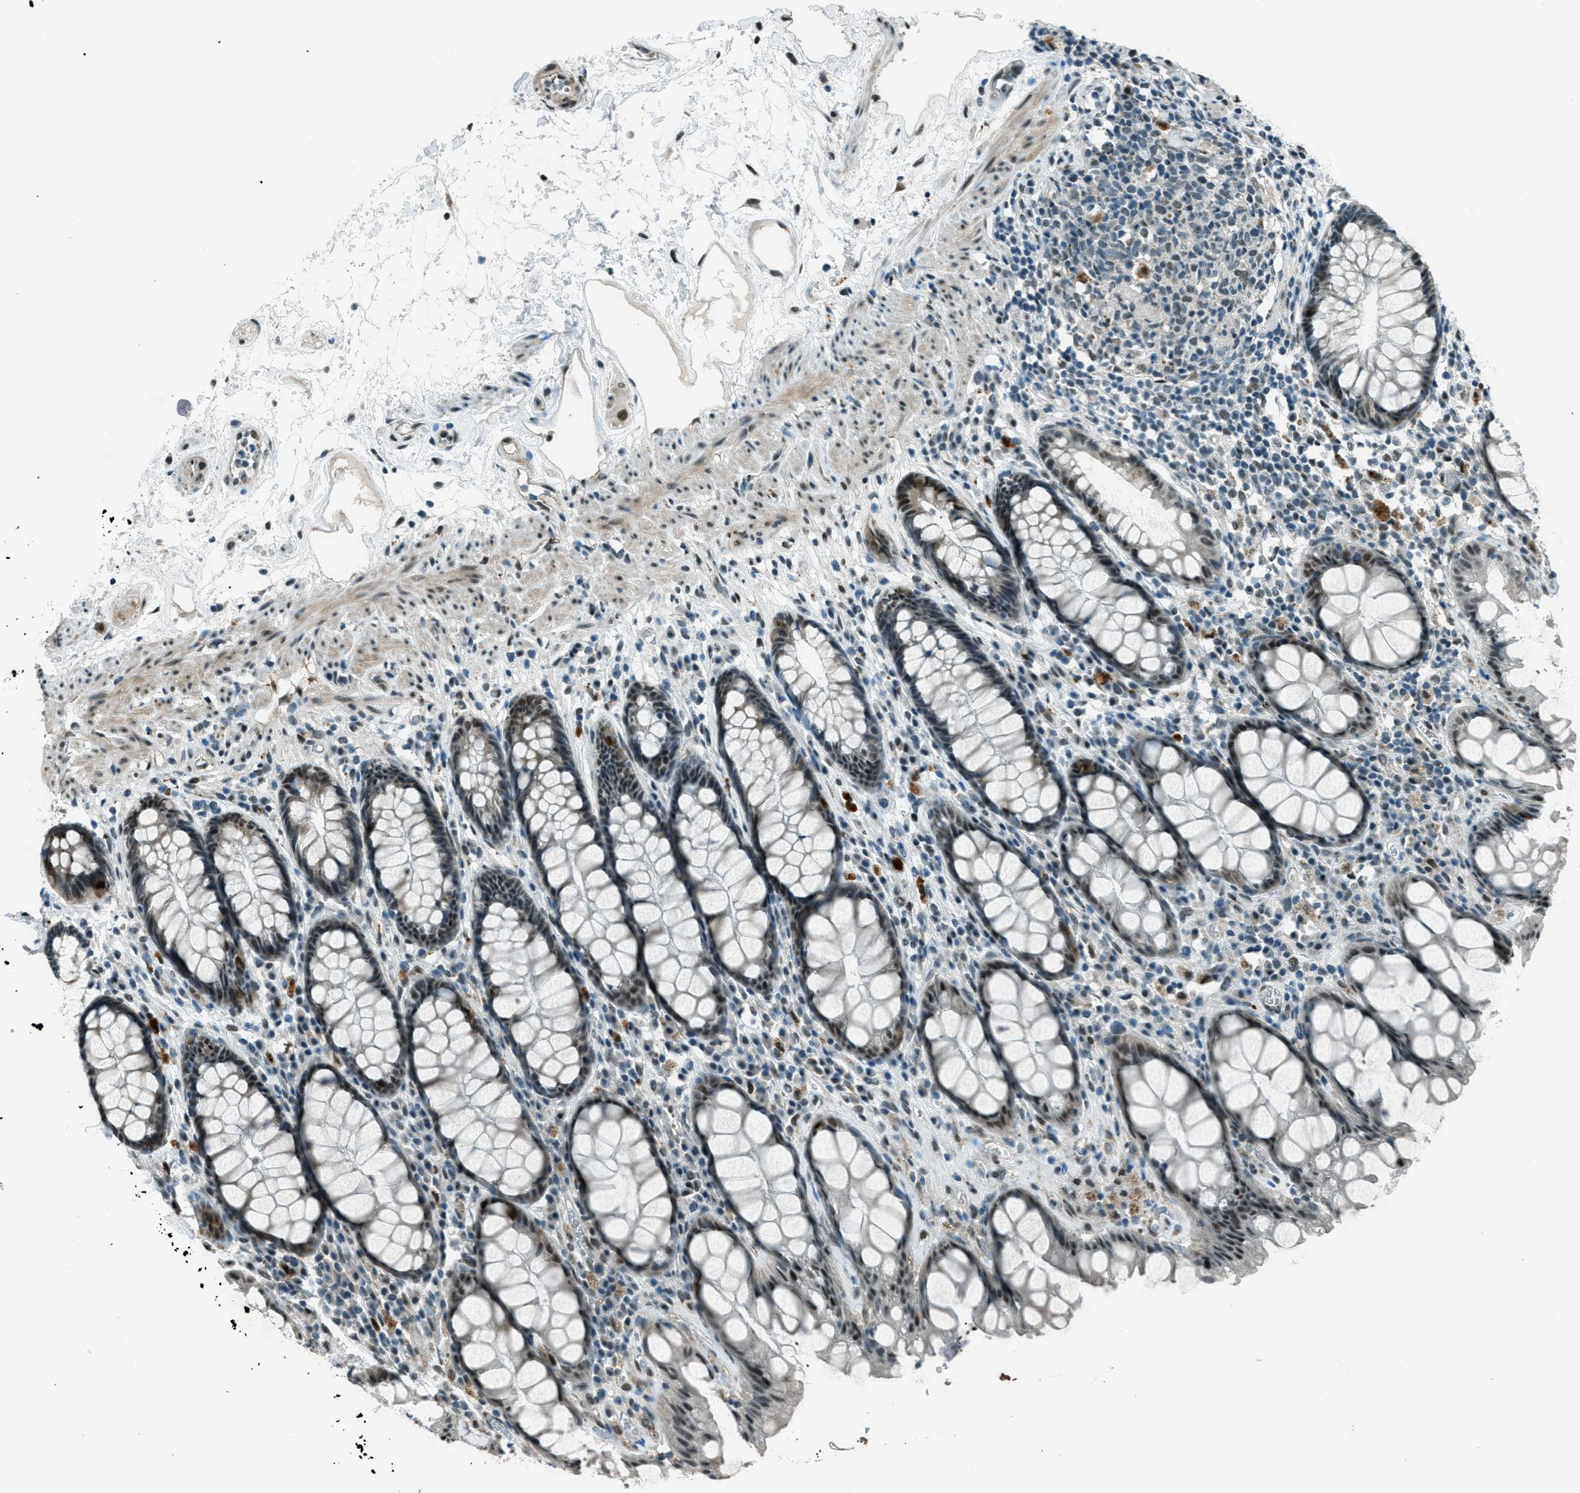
{"staining": {"intensity": "strong", "quantity": "25%-75%", "location": "nuclear"}, "tissue": "rectum", "cell_type": "Glandular cells", "image_type": "normal", "snomed": [{"axis": "morphology", "description": "Normal tissue, NOS"}, {"axis": "topography", "description": "Rectum"}], "caption": "Brown immunohistochemical staining in benign rectum exhibits strong nuclear positivity in approximately 25%-75% of glandular cells.", "gene": "TARDBP", "patient": {"sex": "male", "age": 64}}